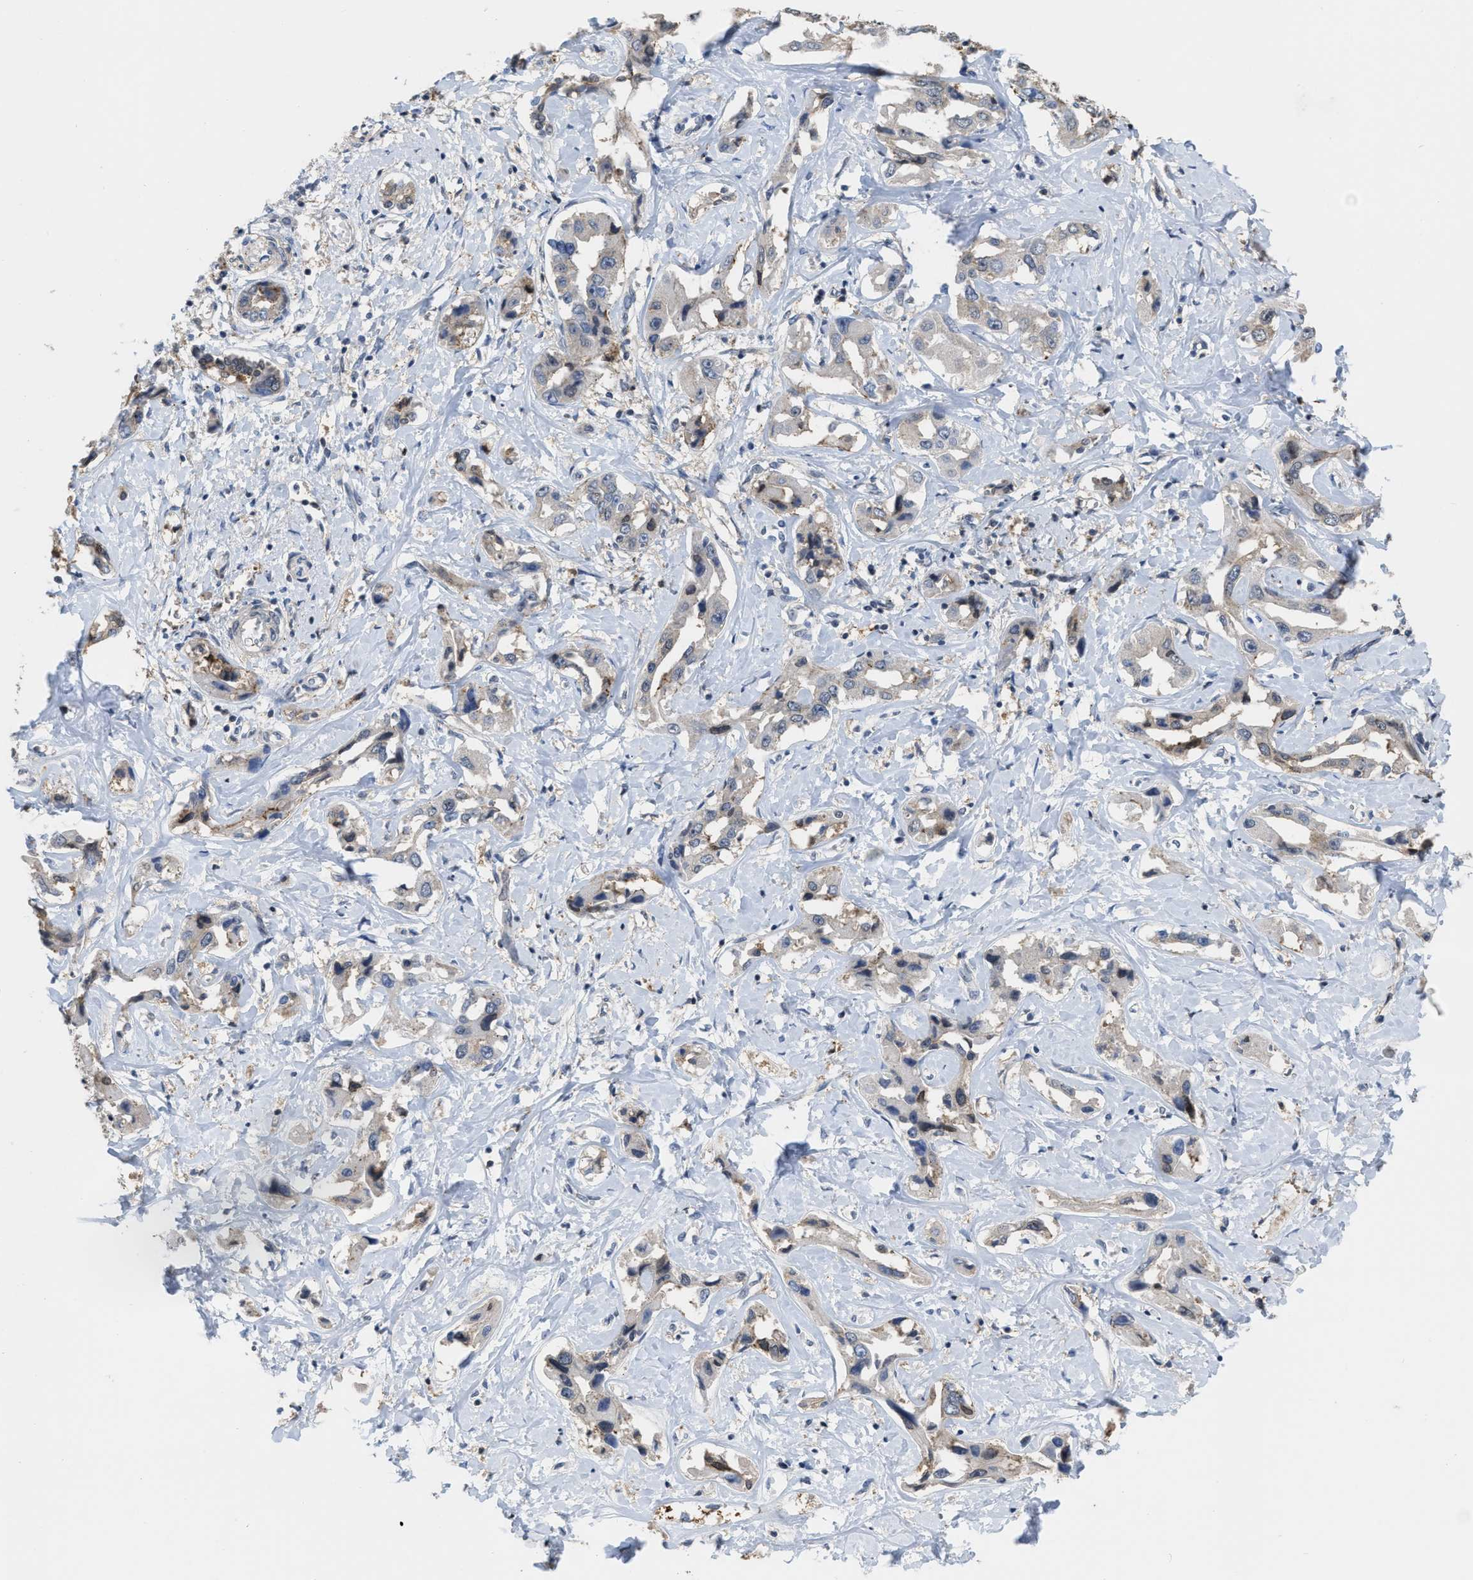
{"staining": {"intensity": "weak", "quantity": "<25%", "location": "cytoplasmic/membranous"}, "tissue": "liver cancer", "cell_type": "Tumor cells", "image_type": "cancer", "snomed": [{"axis": "morphology", "description": "Cholangiocarcinoma"}, {"axis": "topography", "description": "Liver"}], "caption": "Tumor cells are negative for brown protein staining in liver cancer (cholangiocarcinoma).", "gene": "BAIAP2L1", "patient": {"sex": "male", "age": 59}}